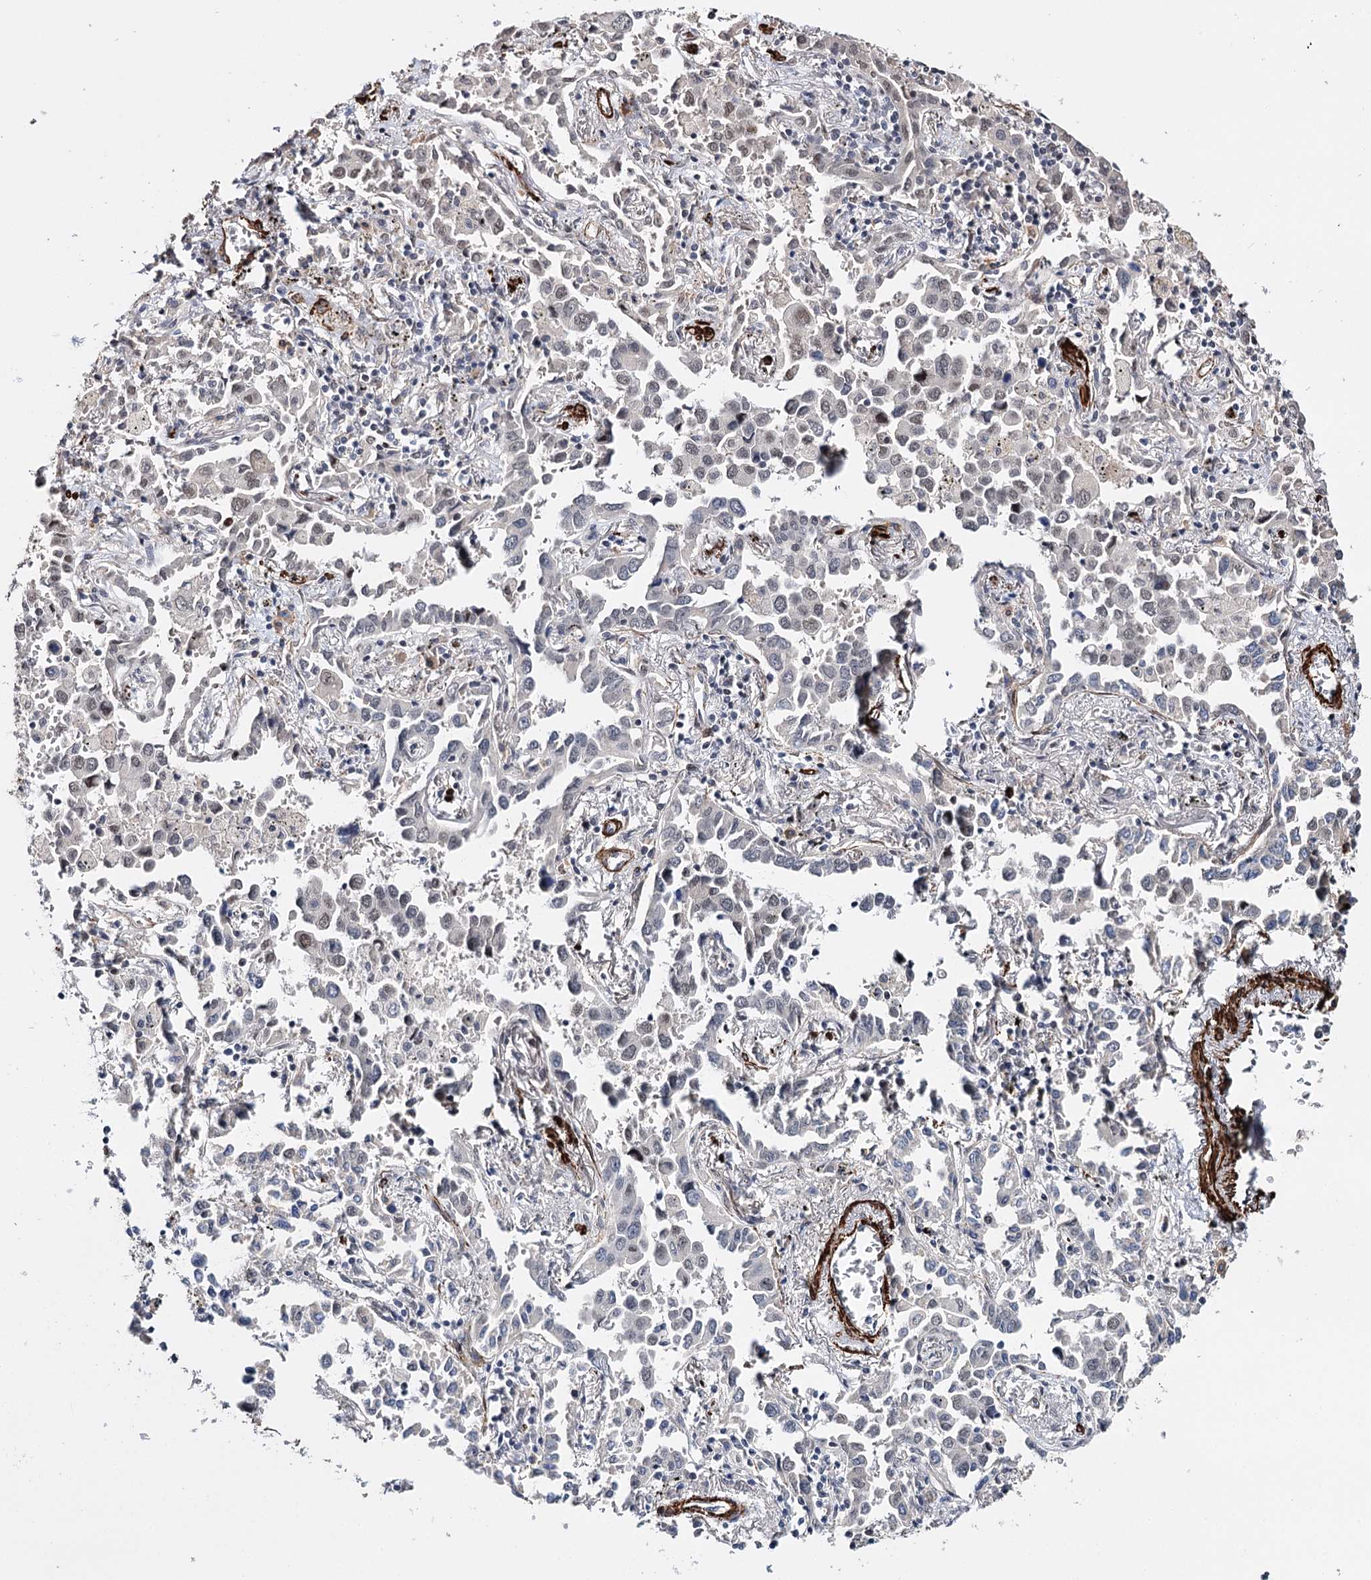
{"staining": {"intensity": "weak", "quantity": "<25%", "location": "nuclear"}, "tissue": "lung cancer", "cell_type": "Tumor cells", "image_type": "cancer", "snomed": [{"axis": "morphology", "description": "Adenocarcinoma, NOS"}, {"axis": "topography", "description": "Lung"}], "caption": "Lung adenocarcinoma was stained to show a protein in brown. There is no significant staining in tumor cells.", "gene": "CFAP46", "patient": {"sex": "male", "age": 67}}